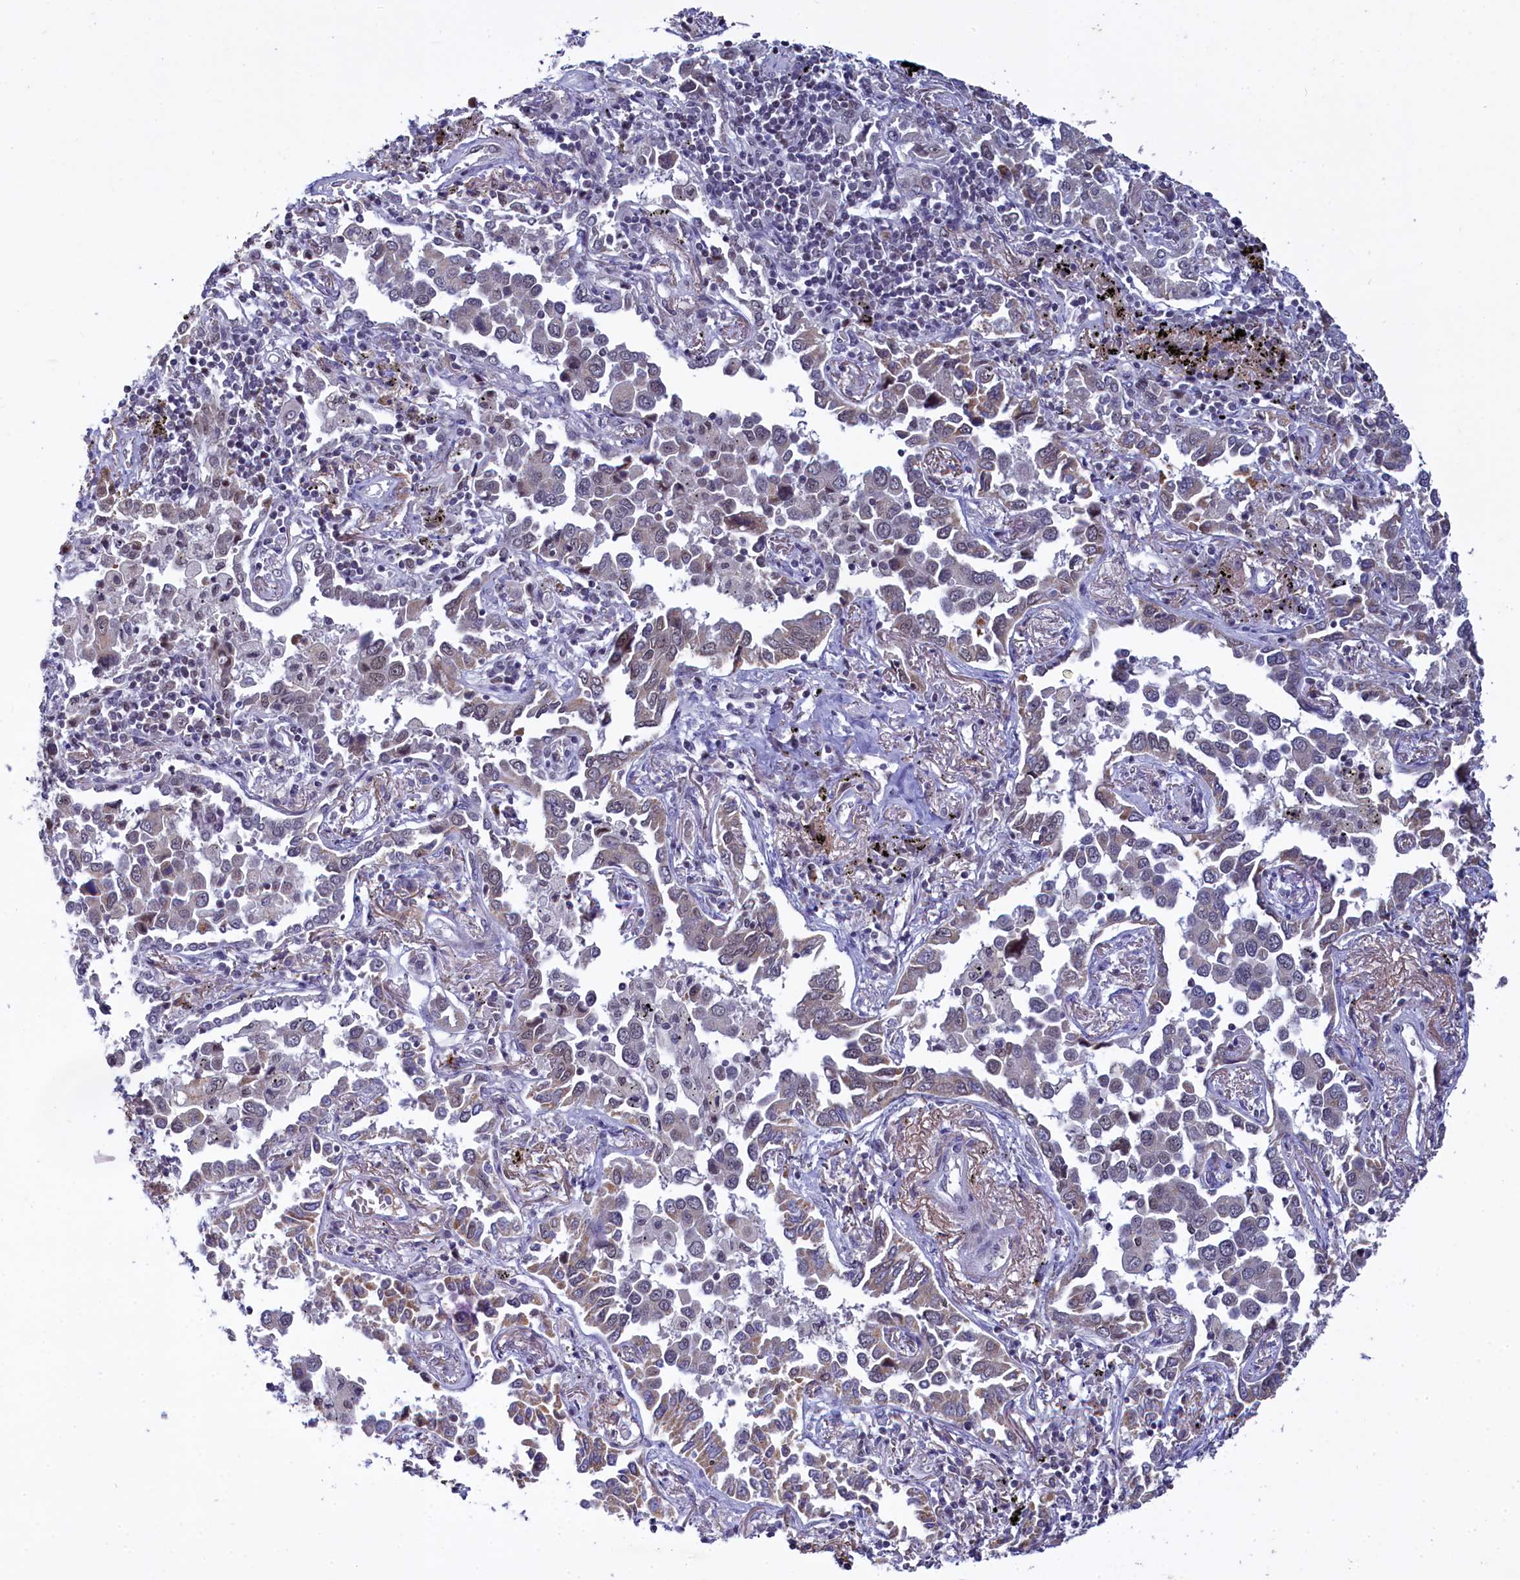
{"staining": {"intensity": "weak", "quantity": "25%-75%", "location": "cytoplasmic/membranous"}, "tissue": "lung cancer", "cell_type": "Tumor cells", "image_type": "cancer", "snomed": [{"axis": "morphology", "description": "Adenocarcinoma, NOS"}, {"axis": "topography", "description": "Lung"}], "caption": "An image of human adenocarcinoma (lung) stained for a protein shows weak cytoplasmic/membranous brown staining in tumor cells. The protein of interest is shown in brown color, while the nuclei are stained blue.", "gene": "PPHLN1", "patient": {"sex": "male", "age": 67}}